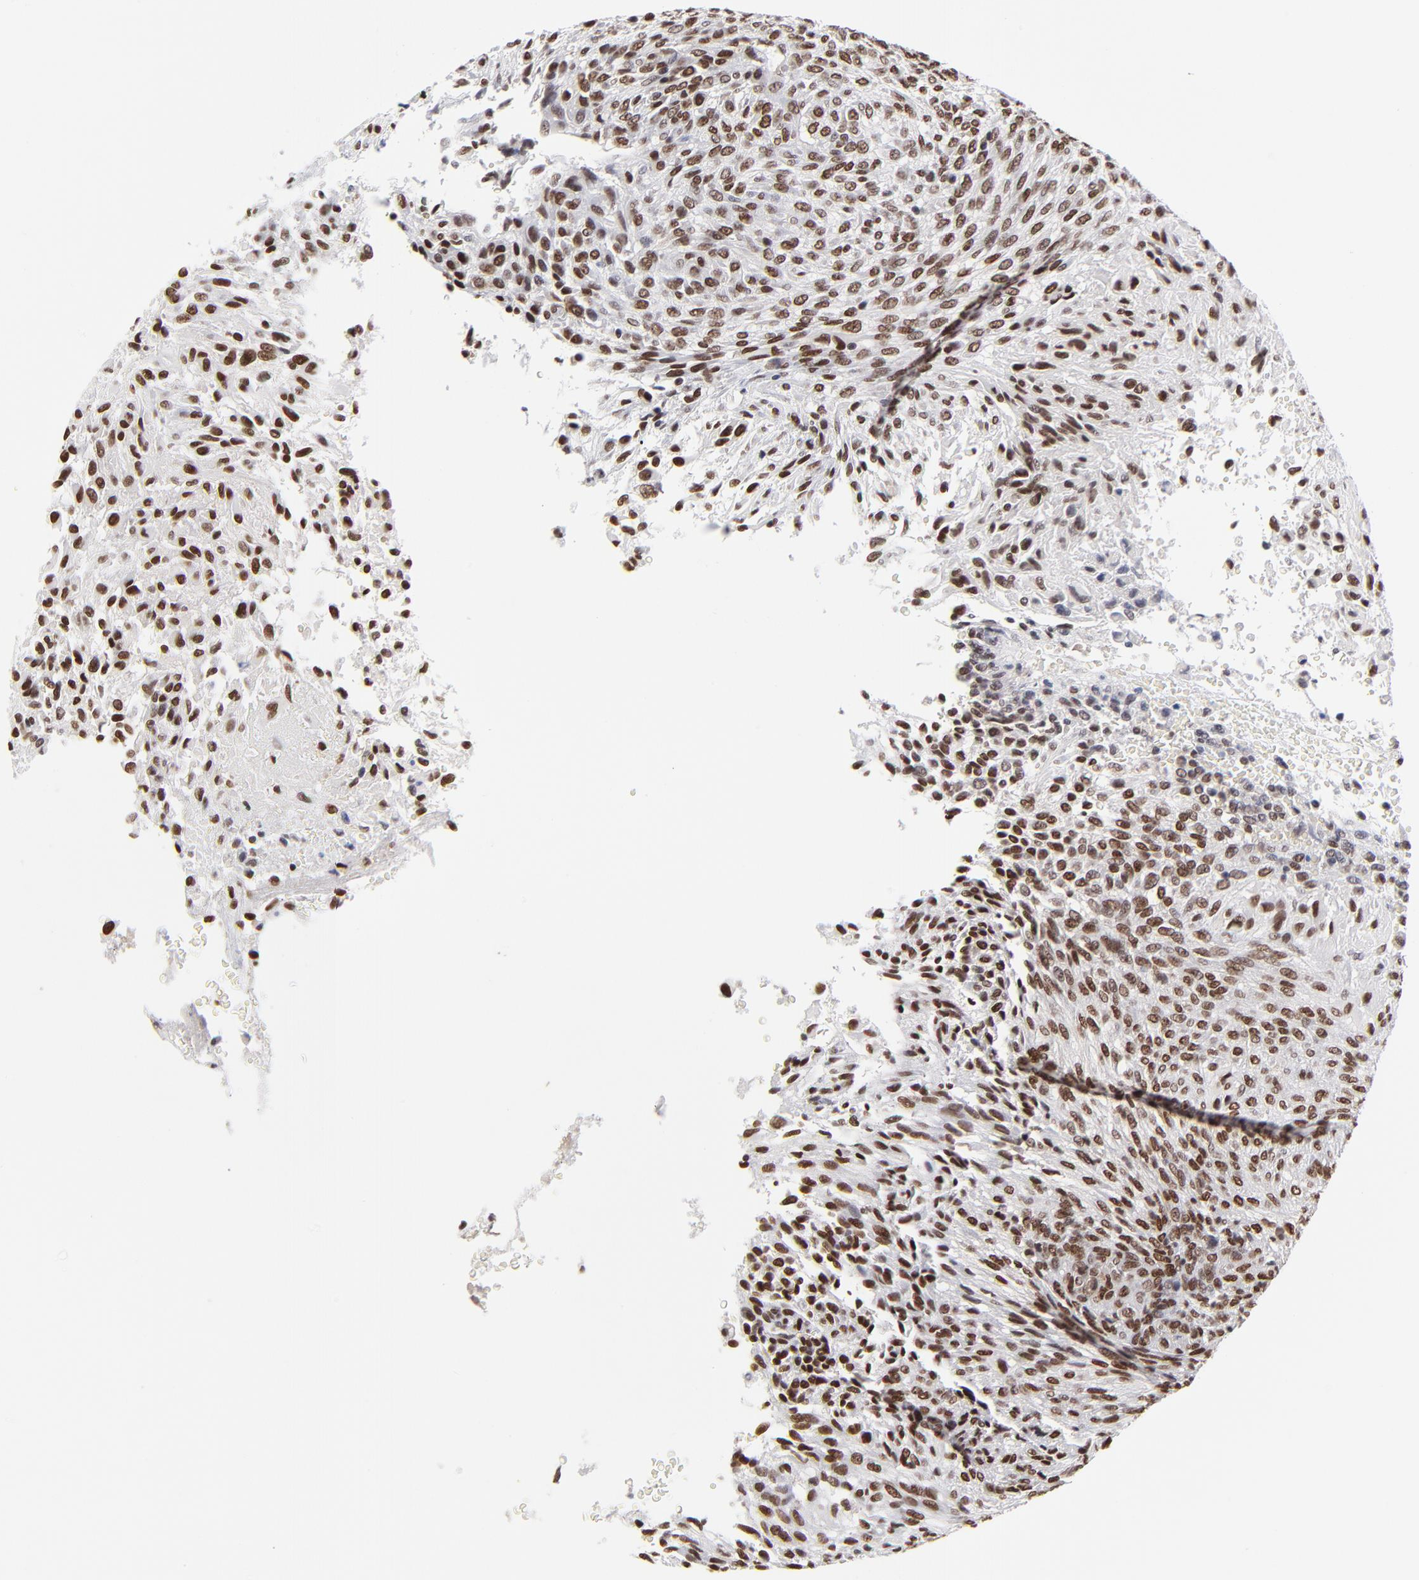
{"staining": {"intensity": "moderate", "quantity": ">75%", "location": "nuclear"}, "tissue": "glioma", "cell_type": "Tumor cells", "image_type": "cancer", "snomed": [{"axis": "morphology", "description": "Glioma, malignant, High grade"}, {"axis": "topography", "description": "Cerebral cortex"}], "caption": "Immunohistochemical staining of human glioma shows medium levels of moderate nuclear staining in approximately >75% of tumor cells.", "gene": "ZMYM3", "patient": {"sex": "female", "age": 55}}